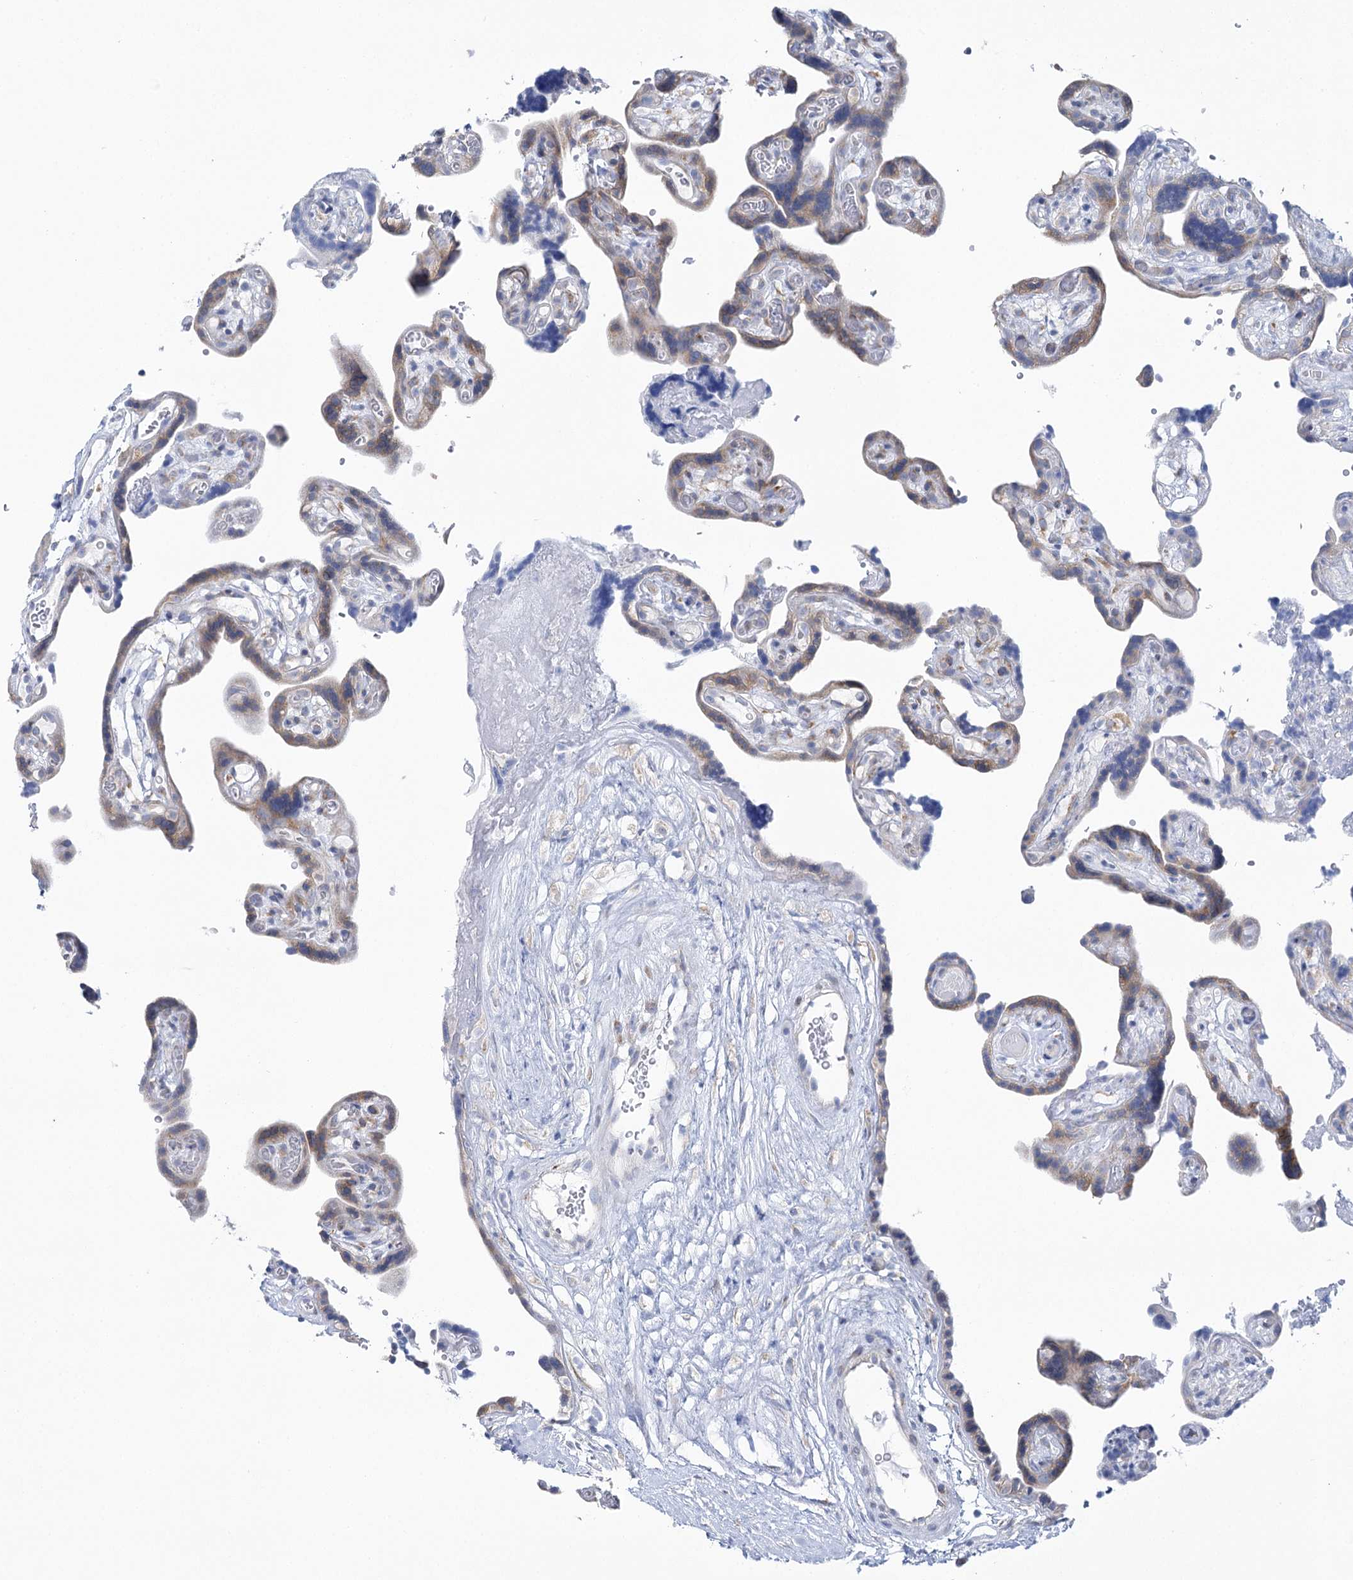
{"staining": {"intensity": "weak", "quantity": "<25%", "location": "cytoplasmic/membranous"}, "tissue": "placenta", "cell_type": "Trophoblastic cells", "image_type": "normal", "snomed": [{"axis": "morphology", "description": "Normal tissue, NOS"}, {"axis": "topography", "description": "Placenta"}], "caption": "Trophoblastic cells are negative for protein expression in benign human placenta. Brightfield microscopy of immunohistochemistry stained with DAB (brown) and hematoxylin (blue), captured at high magnification.", "gene": "CSN3", "patient": {"sex": "female", "age": 30}}